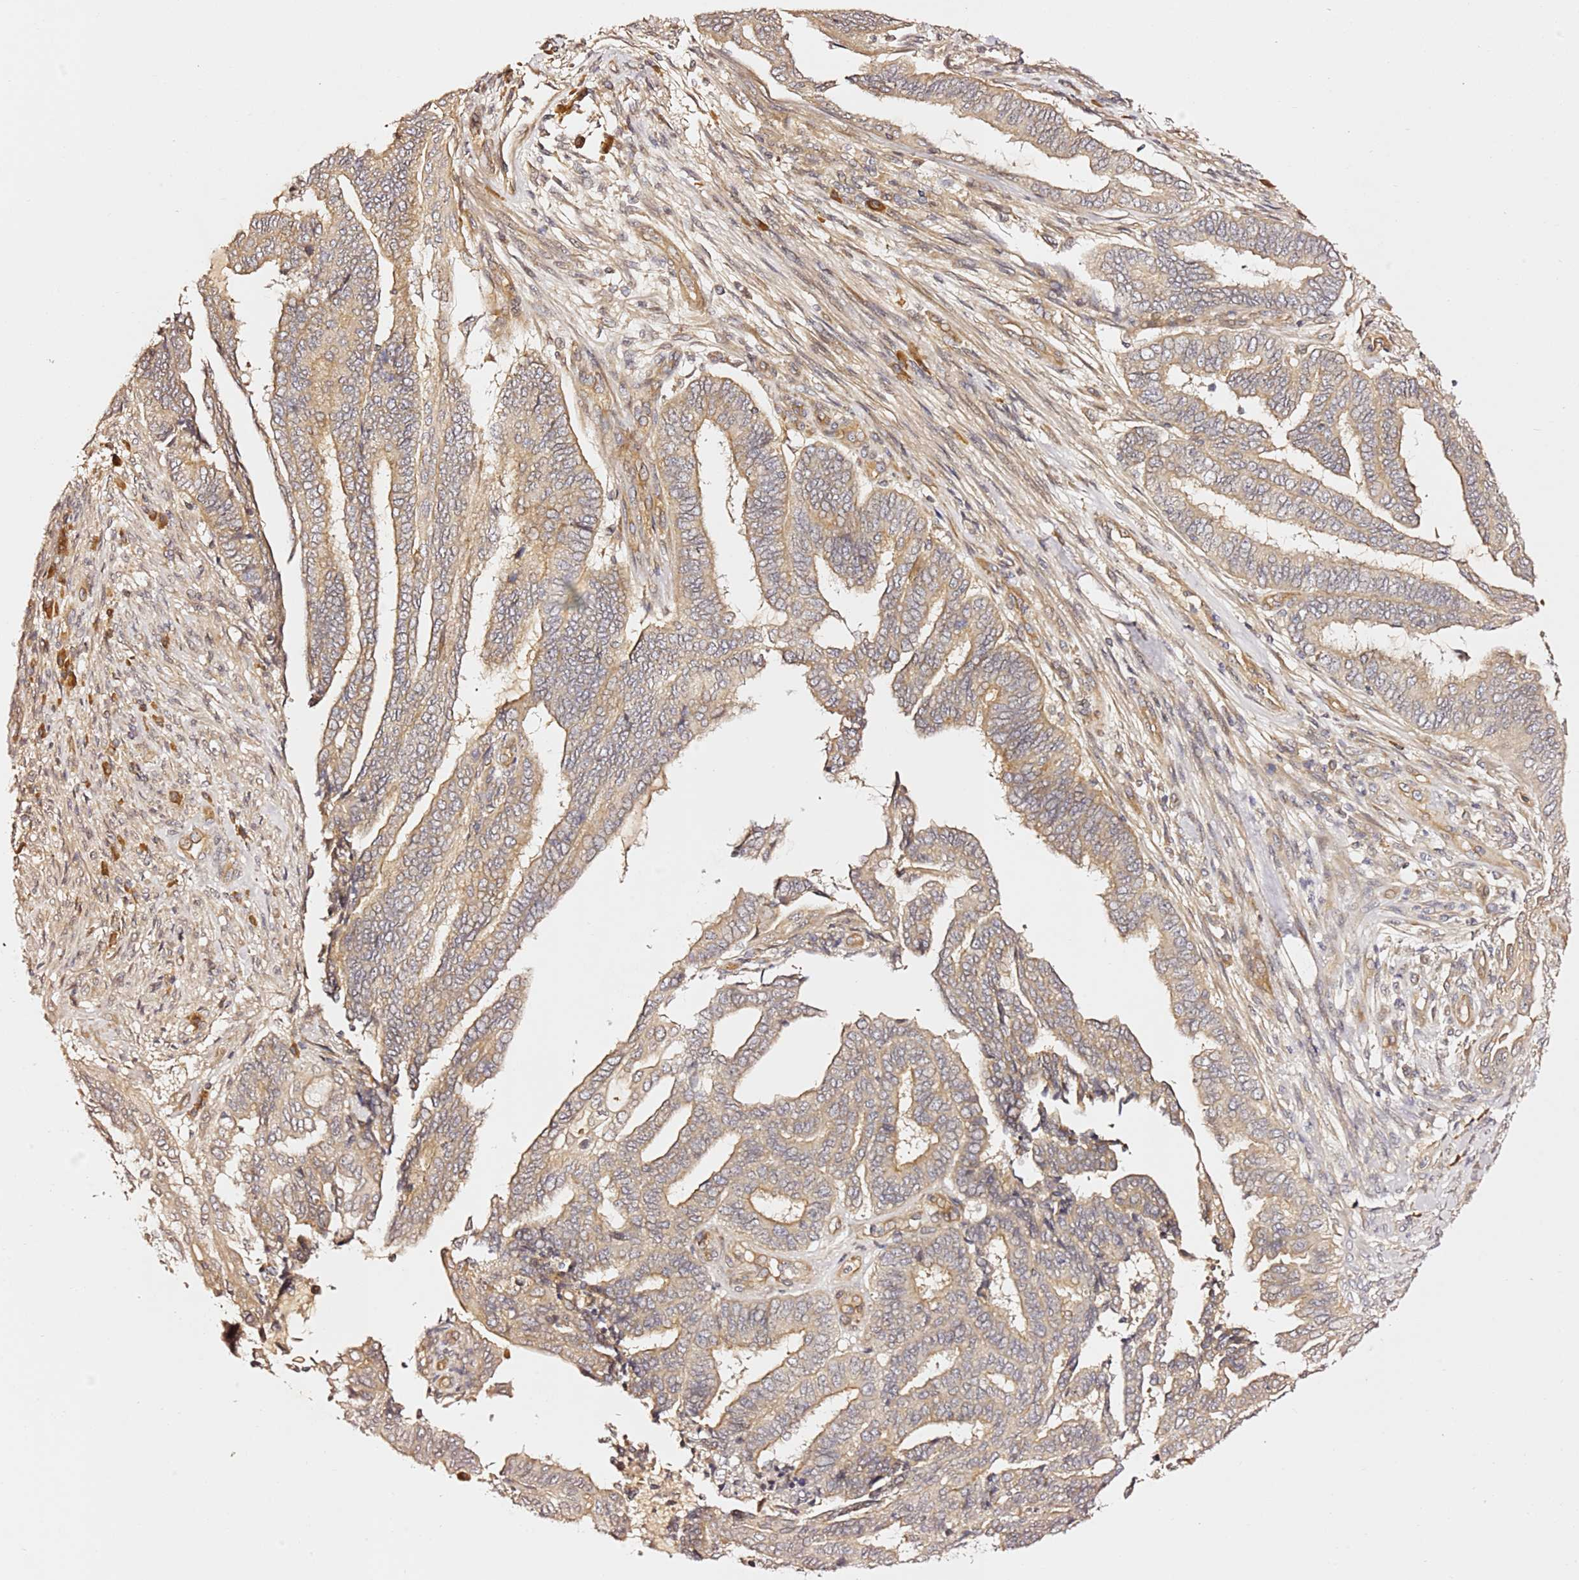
{"staining": {"intensity": "weak", "quantity": "25%-75%", "location": "cytoplasmic/membranous"}, "tissue": "endometrial cancer", "cell_type": "Tumor cells", "image_type": "cancer", "snomed": [{"axis": "morphology", "description": "Adenocarcinoma, NOS"}, {"axis": "topography", "description": "Uterus"}, {"axis": "topography", "description": "Endometrium"}], "caption": "IHC of human endometrial cancer (adenocarcinoma) demonstrates low levels of weak cytoplasmic/membranous expression in approximately 25%-75% of tumor cells.", "gene": "OSBPL2", "patient": {"sex": "female", "age": 70}}